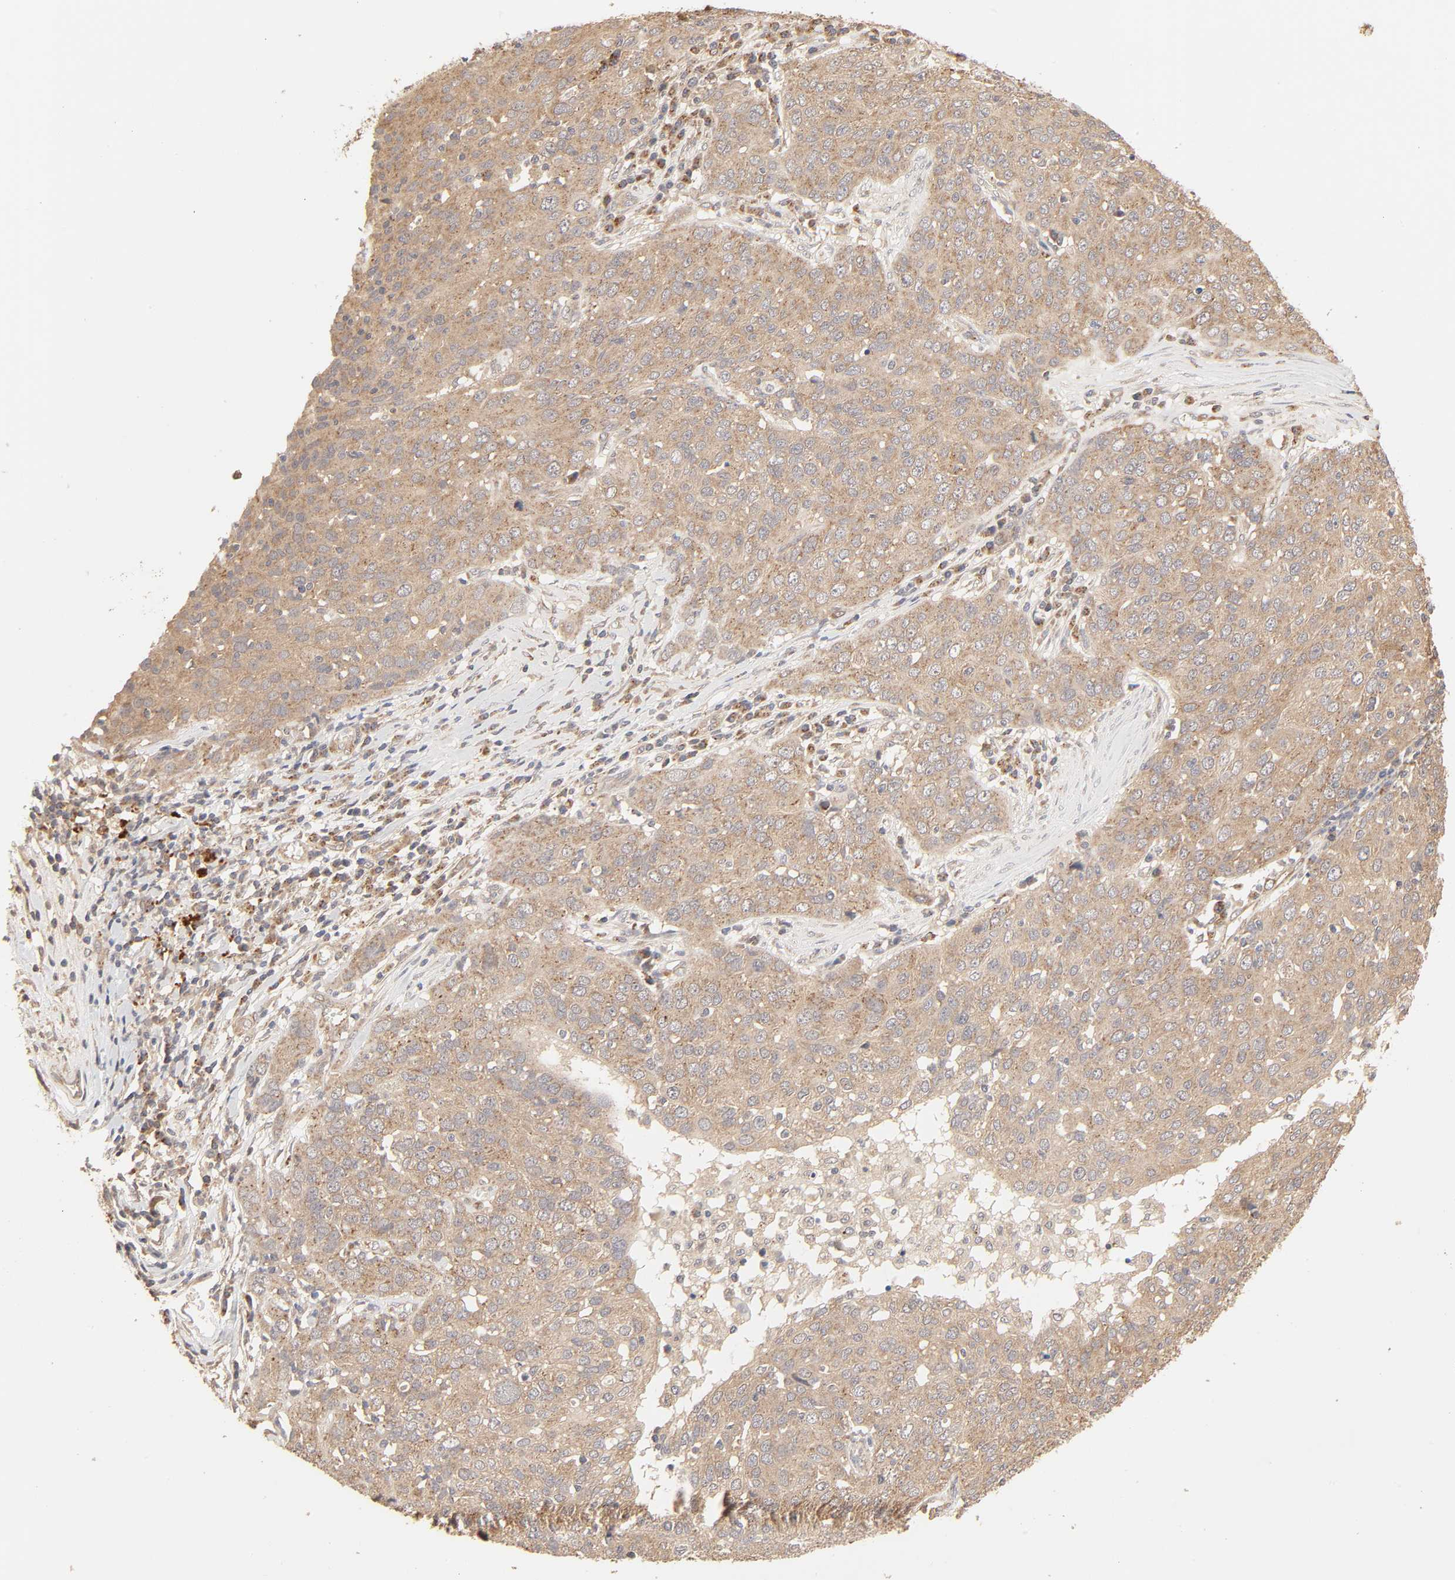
{"staining": {"intensity": "moderate", "quantity": ">75%", "location": "cytoplasmic/membranous"}, "tissue": "ovarian cancer", "cell_type": "Tumor cells", "image_type": "cancer", "snomed": [{"axis": "morphology", "description": "Carcinoma, endometroid"}, {"axis": "topography", "description": "Ovary"}], "caption": "High-magnification brightfield microscopy of endometroid carcinoma (ovarian) stained with DAB (brown) and counterstained with hematoxylin (blue). tumor cells exhibit moderate cytoplasmic/membranous expression is present in approximately>75% of cells.", "gene": "EPS8", "patient": {"sex": "female", "age": 50}}